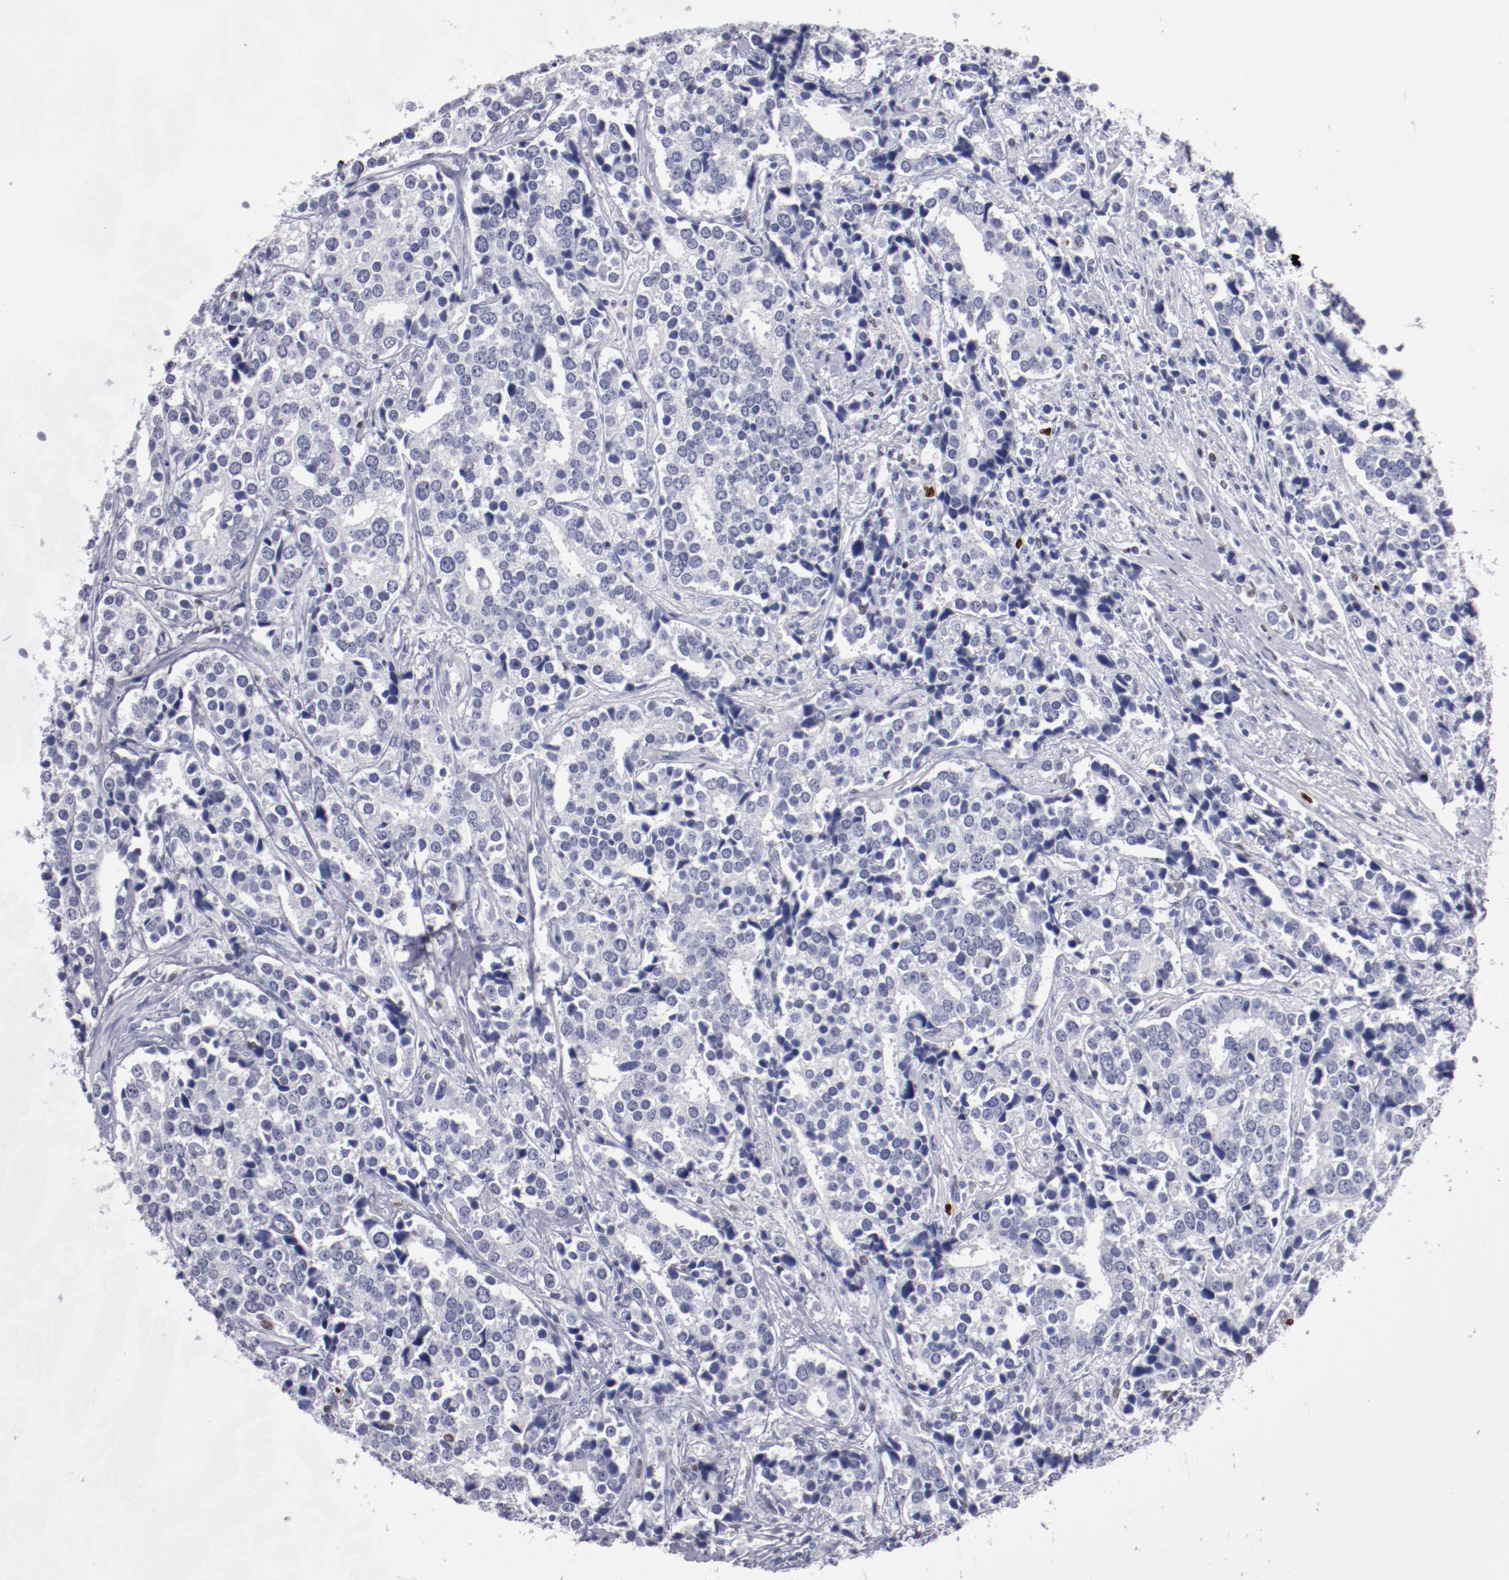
{"staining": {"intensity": "negative", "quantity": "none", "location": "none"}, "tissue": "prostate cancer", "cell_type": "Tumor cells", "image_type": "cancer", "snomed": [{"axis": "morphology", "description": "Adenocarcinoma, High grade"}, {"axis": "topography", "description": "Prostate"}], "caption": "Immunohistochemistry (IHC) of human high-grade adenocarcinoma (prostate) exhibits no expression in tumor cells.", "gene": "IRF8", "patient": {"sex": "male", "age": 71}}